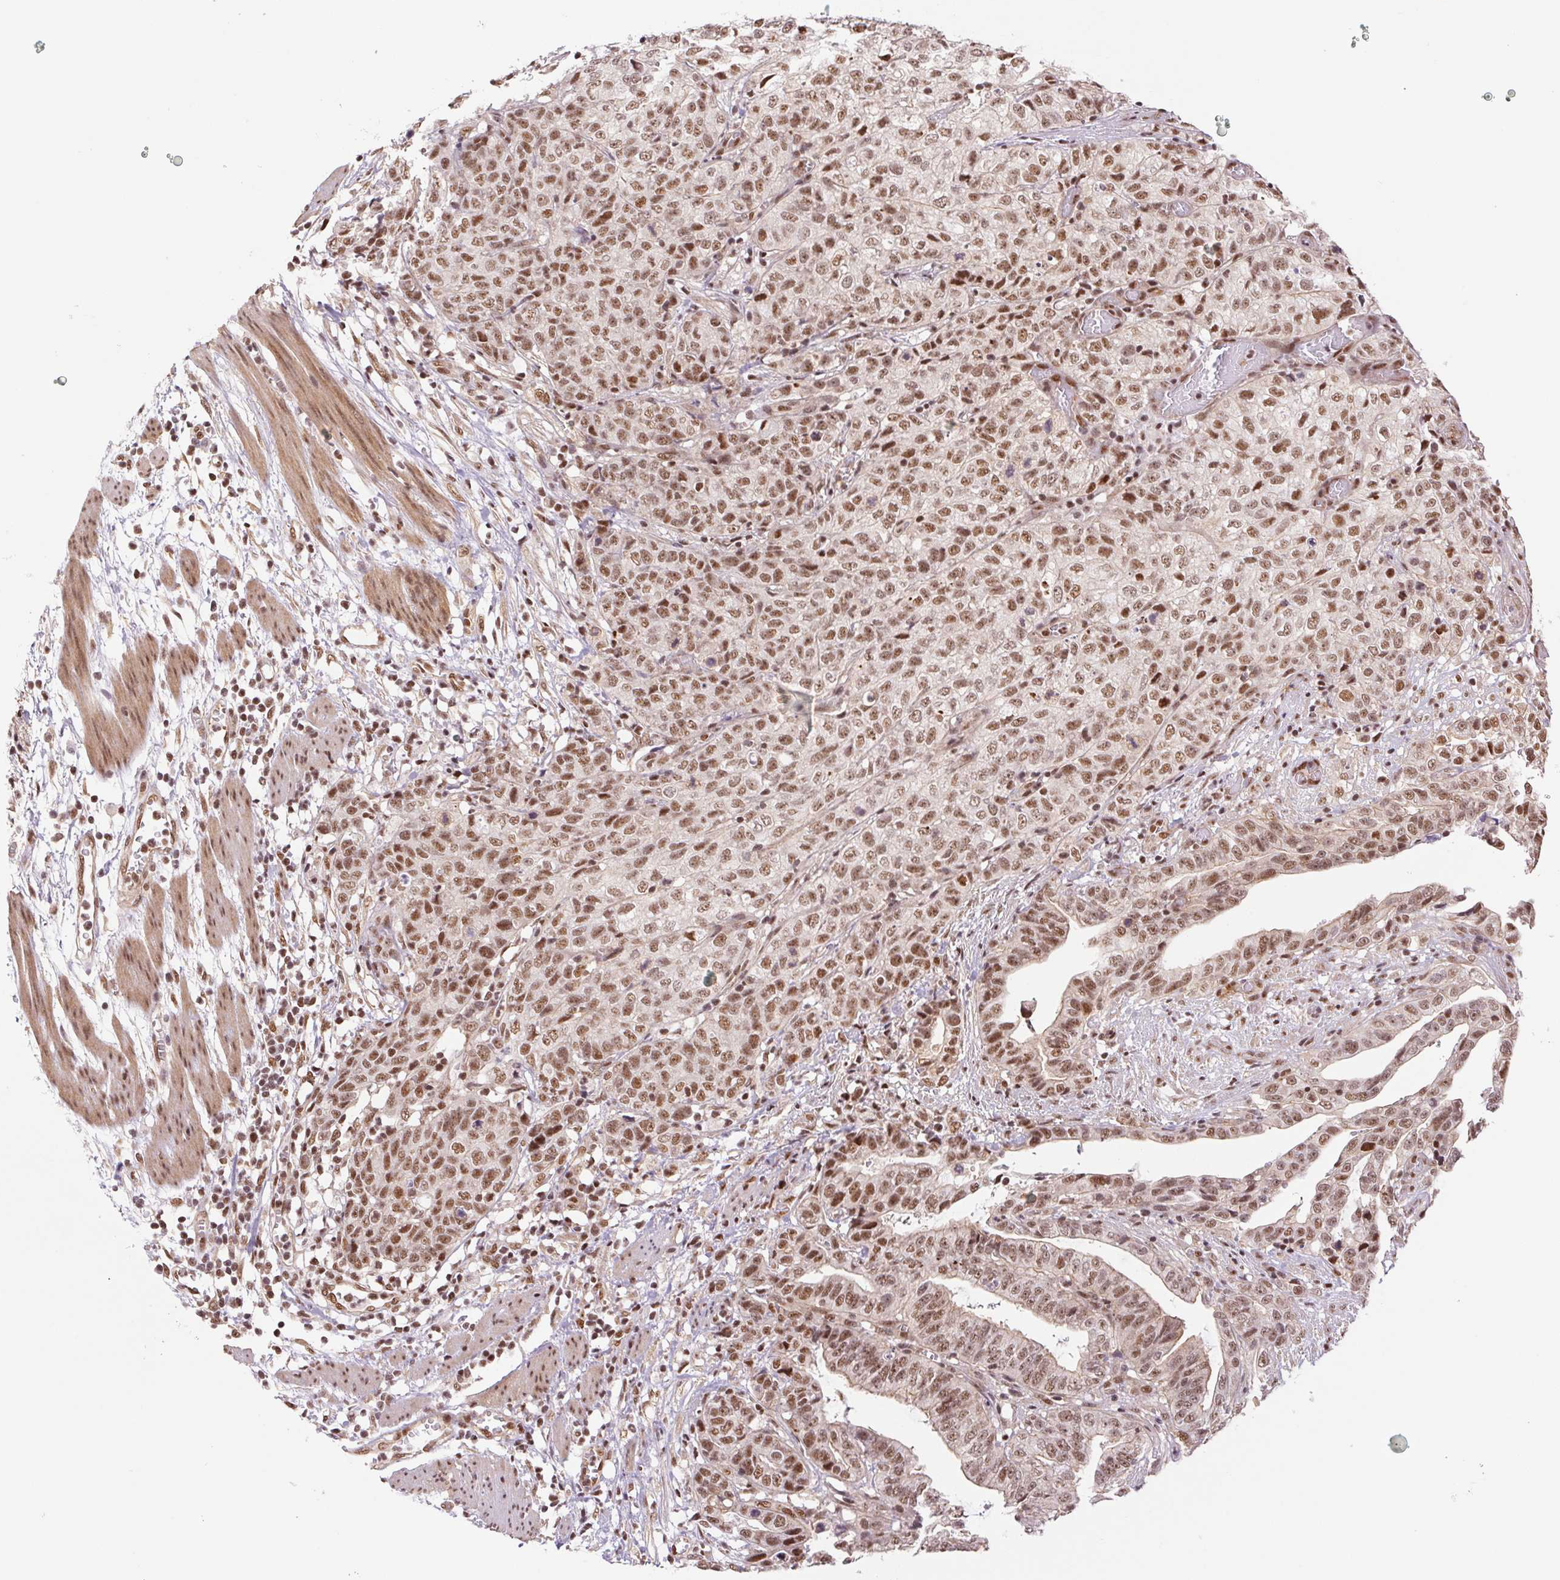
{"staining": {"intensity": "moderate", "quantity": ">75%", "location": "nuclear"}, "tissue": "stomach cancer", "cell_type": "Tumor cells", "image_type": "cancer", "snomed": [{"axis": "morphology", "description": "Adenocarcinoma, NOS"}, {"axis": "topography", "description": "Stomach, upper"}], "caption": "This histopathology image demonstrates adenocarcinoma (stomach) stained with immunohistochemistry to label a protein in brown. The nuclear of tumor cells show moderate positivity for the protein. Nuclei are counter-stained blue.", "gene": "CWC25", "patient": {"sex": "female", "age": 67}}